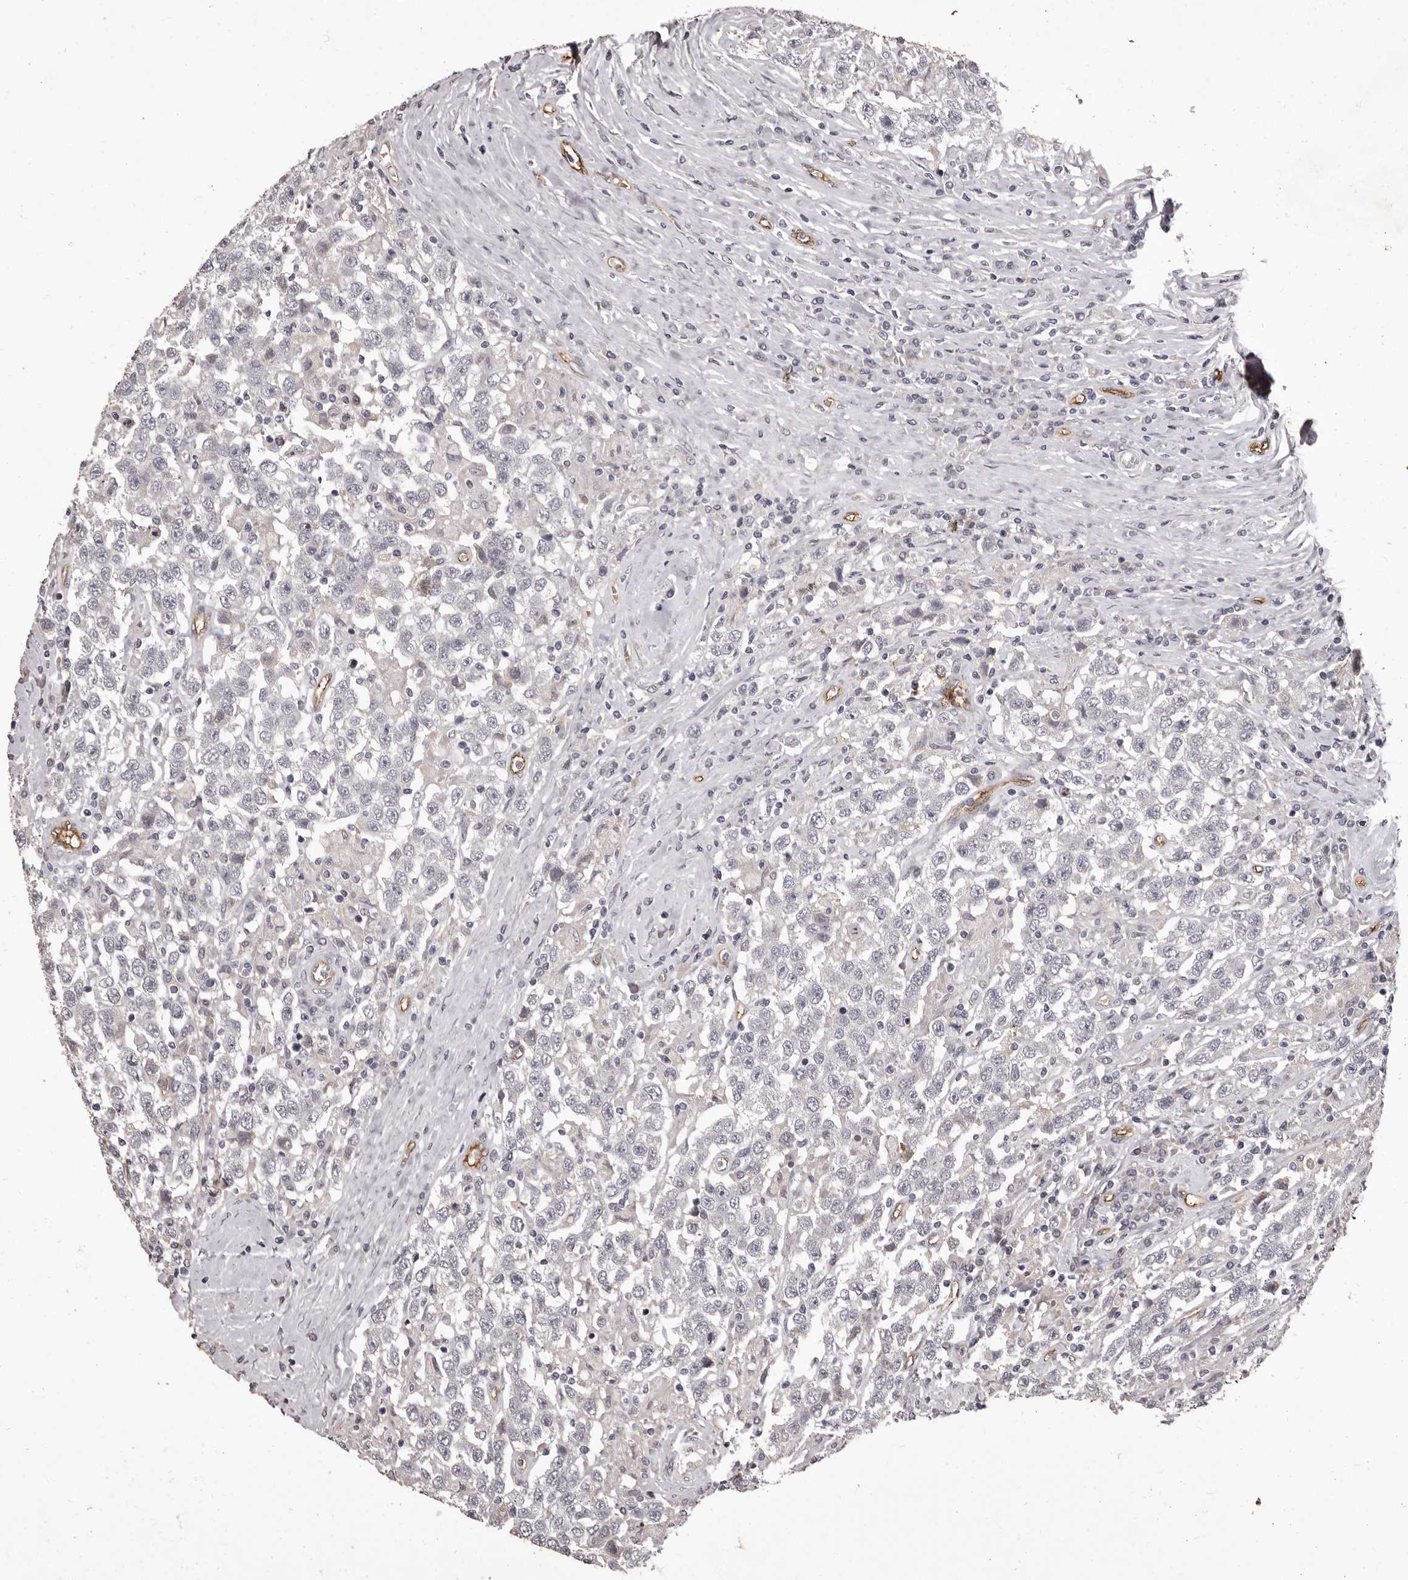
{"staining": {"intensity": "negative", "quantity": "none", "location": "none"}, "tissue": "testis cancer", "cell_type": "Tumor cells", "image_type": "cancer", "snomed": [{"axis": "morphology", "description": "Seminoma, NOS"}, {"axis": "topography", "description": "Testis"}], "caption": "This is an IHC histopathology image of testis seminoma. There is no expression in tumor cells.", "gene": "GPR78", "patient": {"sex": "male", "age": 41}}